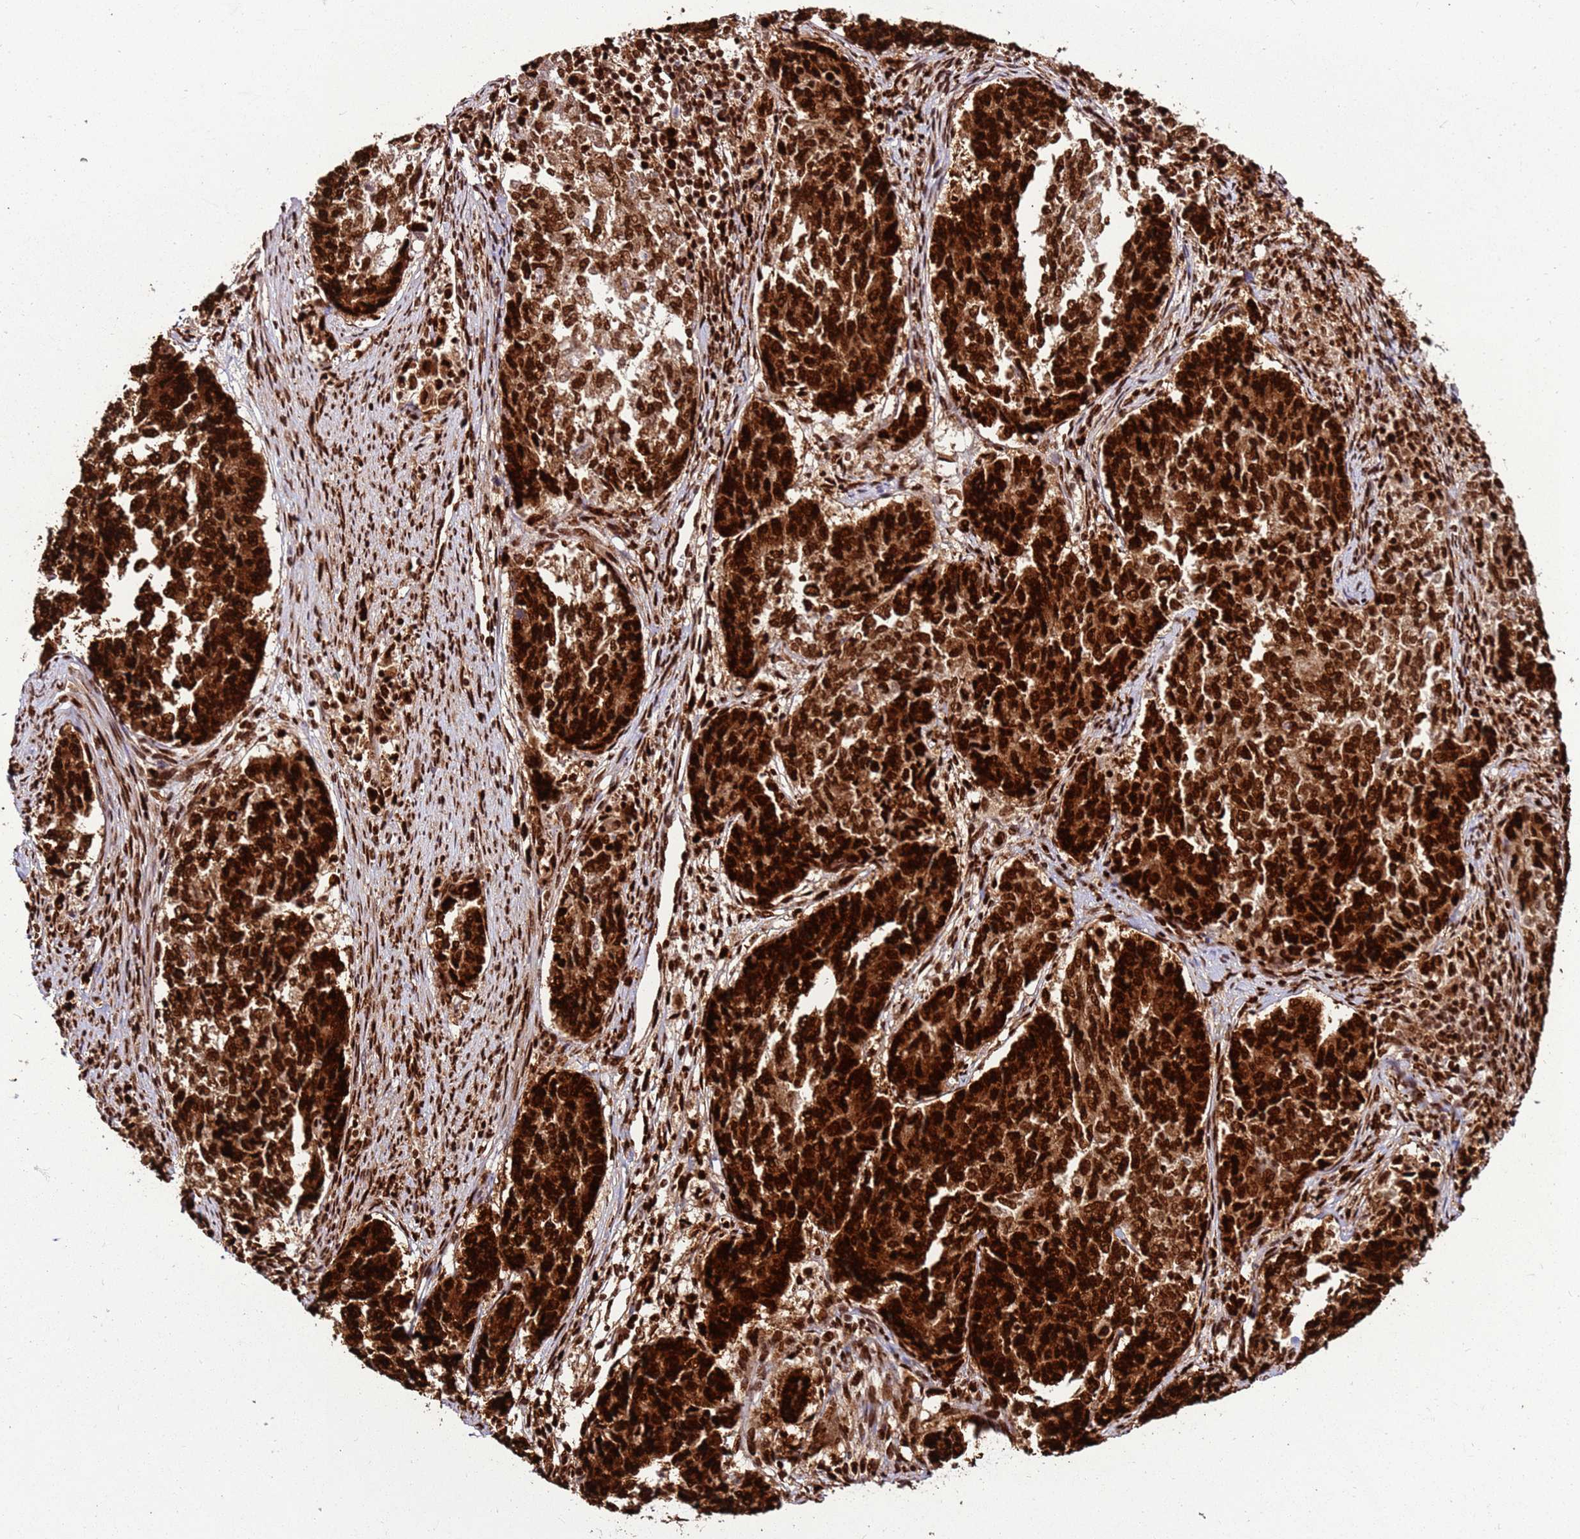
{"staining": {"intensity": "strong", "quantity": ">75%", "location": "nuclear"}, "tissue": "endometrial cancer", "cell_type": "Tumor cells", "image_type": "cancer", "snomed": [{"axis": "morphology", "description": "Adenocarcinoma, NOS"}, {"axis": "topography", "description": "Endometrium"}], "caption": "Immunohistochemical staining of endometrial cancer (adenocarcinoma) shows high levels of strong nuclear protein staining in about >75% of tumor cells.", "gene": "HNRNPAB", "patient": {"sex": "female", "age": 80}}